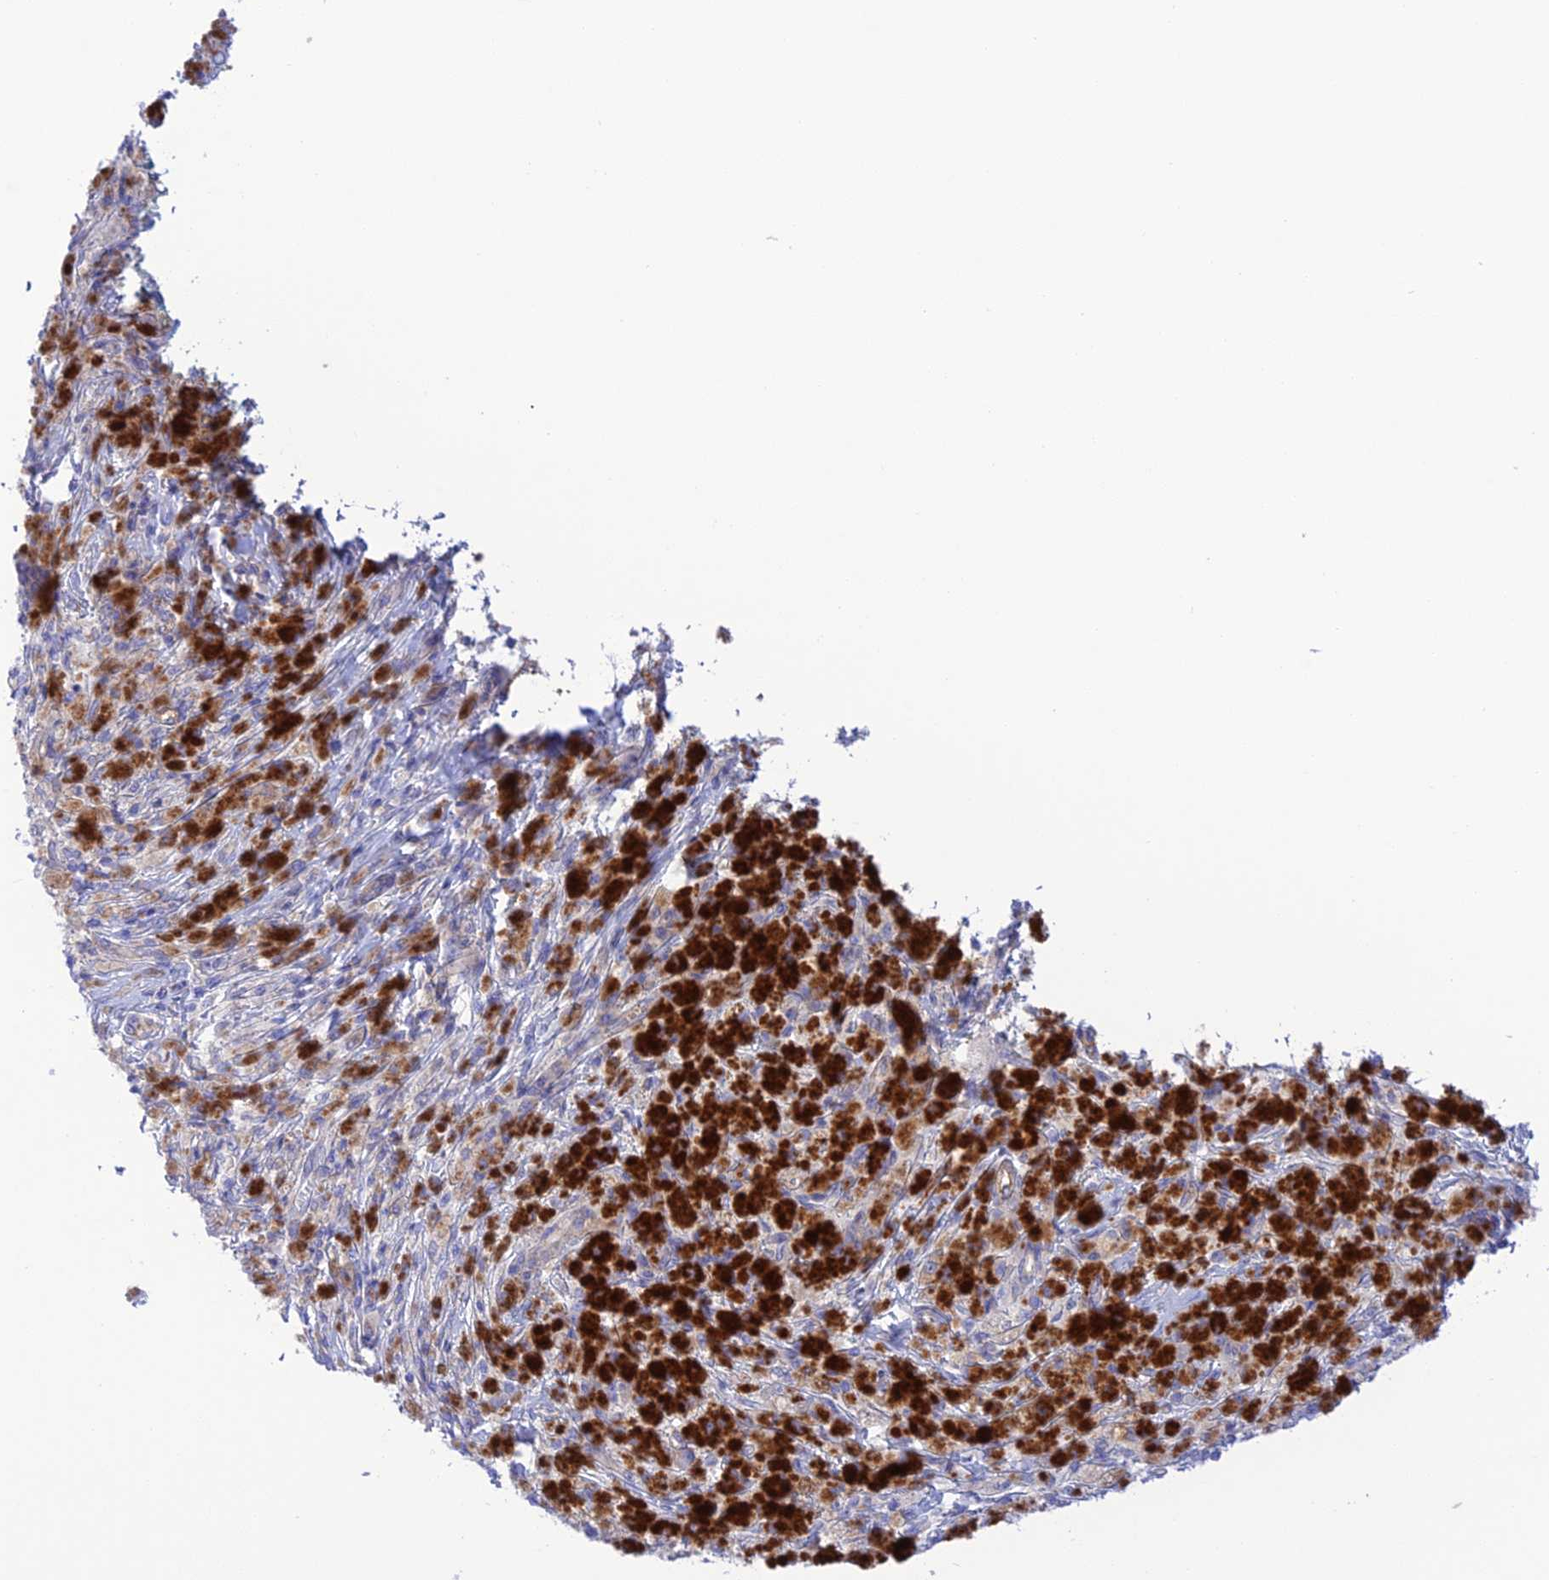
{"staining": {"intensity": "weak", "quantity": "25%-75%", "location": "cytoplasmic/membranous"}, "tissue": "melanoma", "cell_type": "Tumor cells", "image_type": "cancer", "snomed": [{"axis": "morphology", "description": "Malignant melanoma, NOS"}, {"axis": "topography", "description": "Skin"}], "caption": "Malignant melanoma stained for a protein reveals weak cytoplasmic/membranous positivity in tumor cells.", "gene": "CHSY3", "patient": {"sex": "female", "age": 52}}